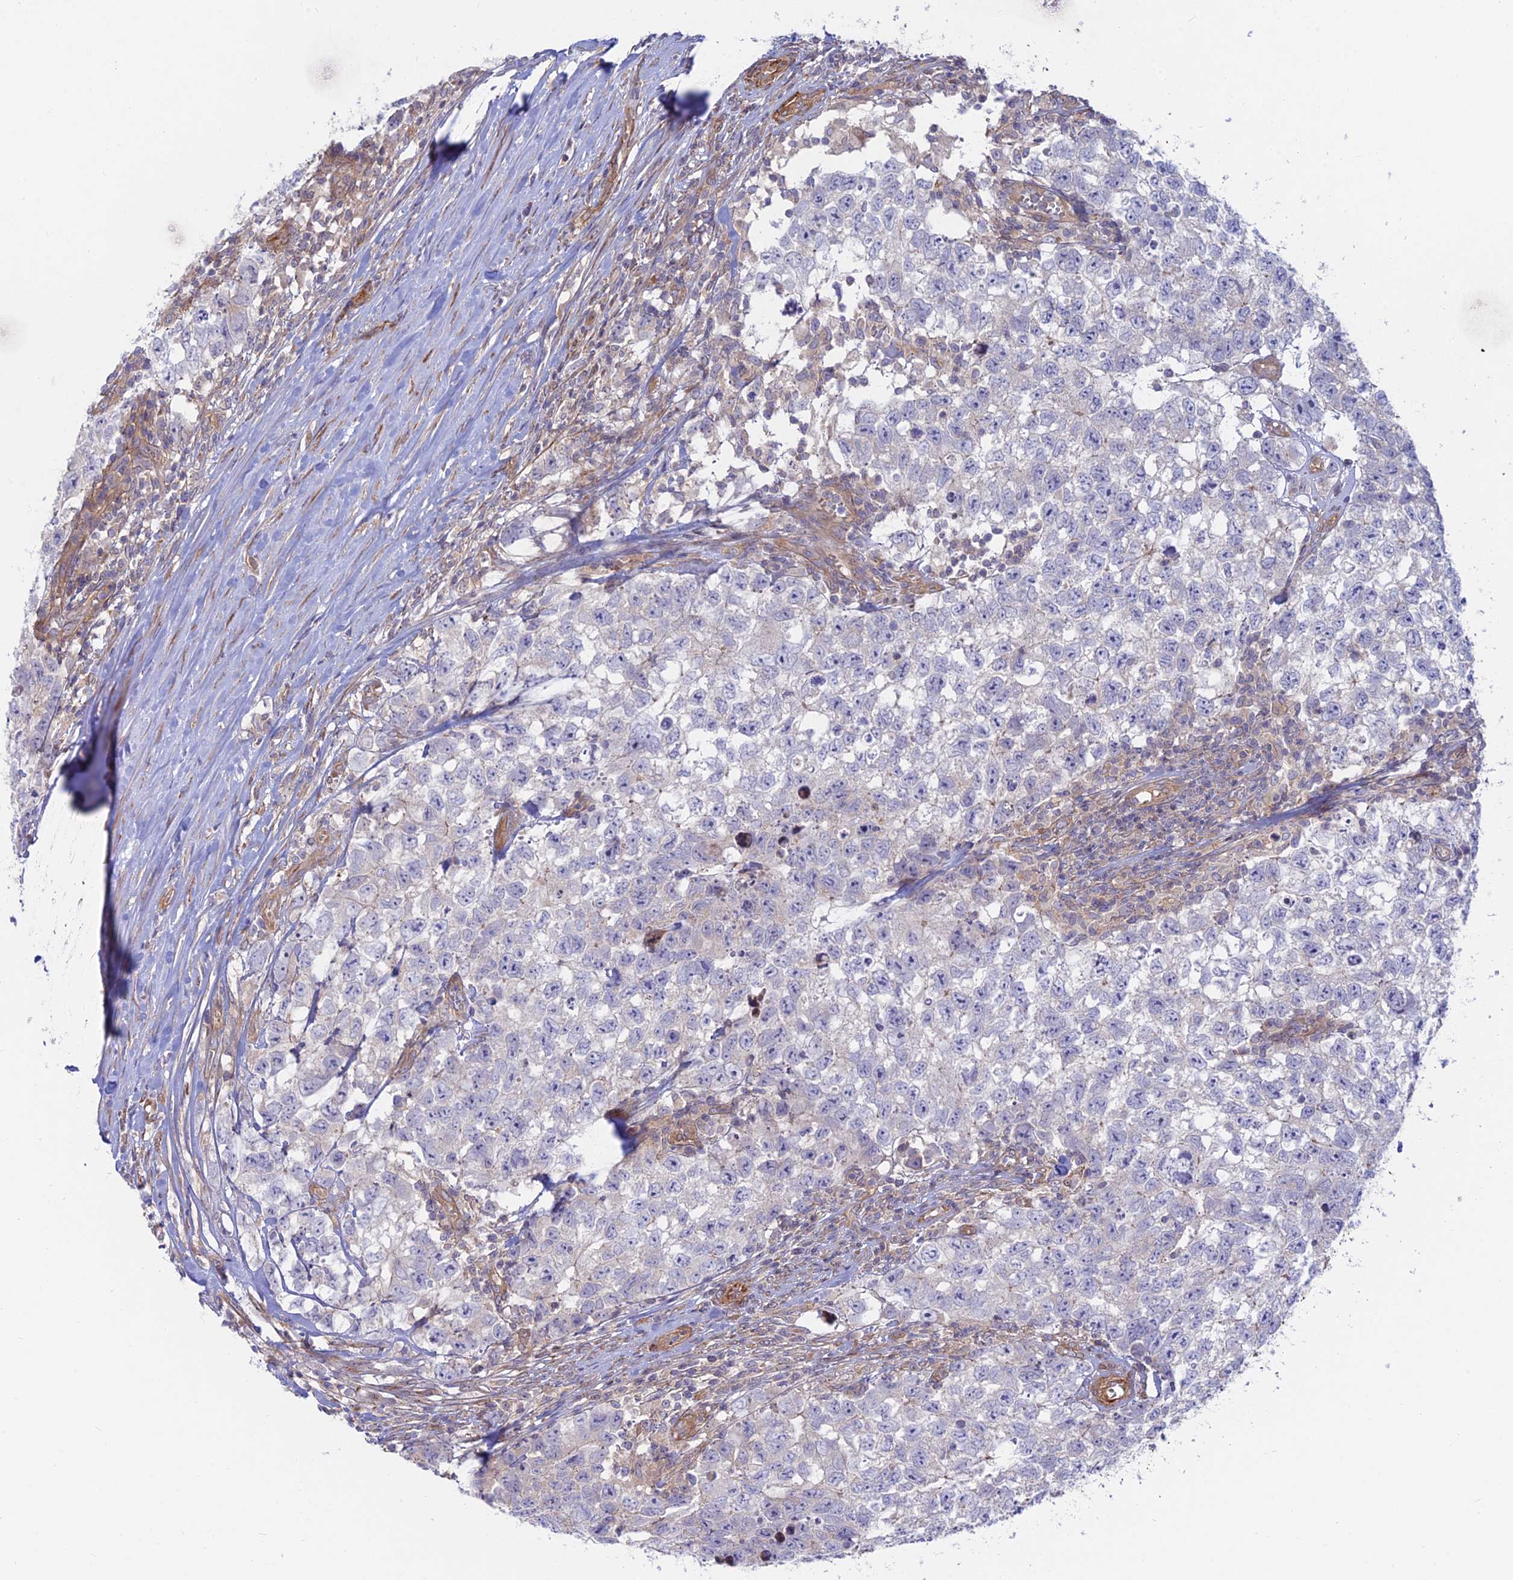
{"staining": {"intensity": "negative", "quantity": "none", "location": "none"}, "tissue": "testis cancer", "cell_type": "Tumor cells", "image_type": "cancer", "snomed": [{"axis": "morphology", "description": "Seminoma, NOS"}, {"axis": "morphology", "description": "Carcinoma, Embryonal, NOS"}, {"axis": "topography", "description": "Testis"}], "caption": "Immunohistochemistry (IHC) of testis cancer demonstrates no expression in tumor cells.", "gene": "KCNAB1", "patient": {"sex": "male", "age": 29}}